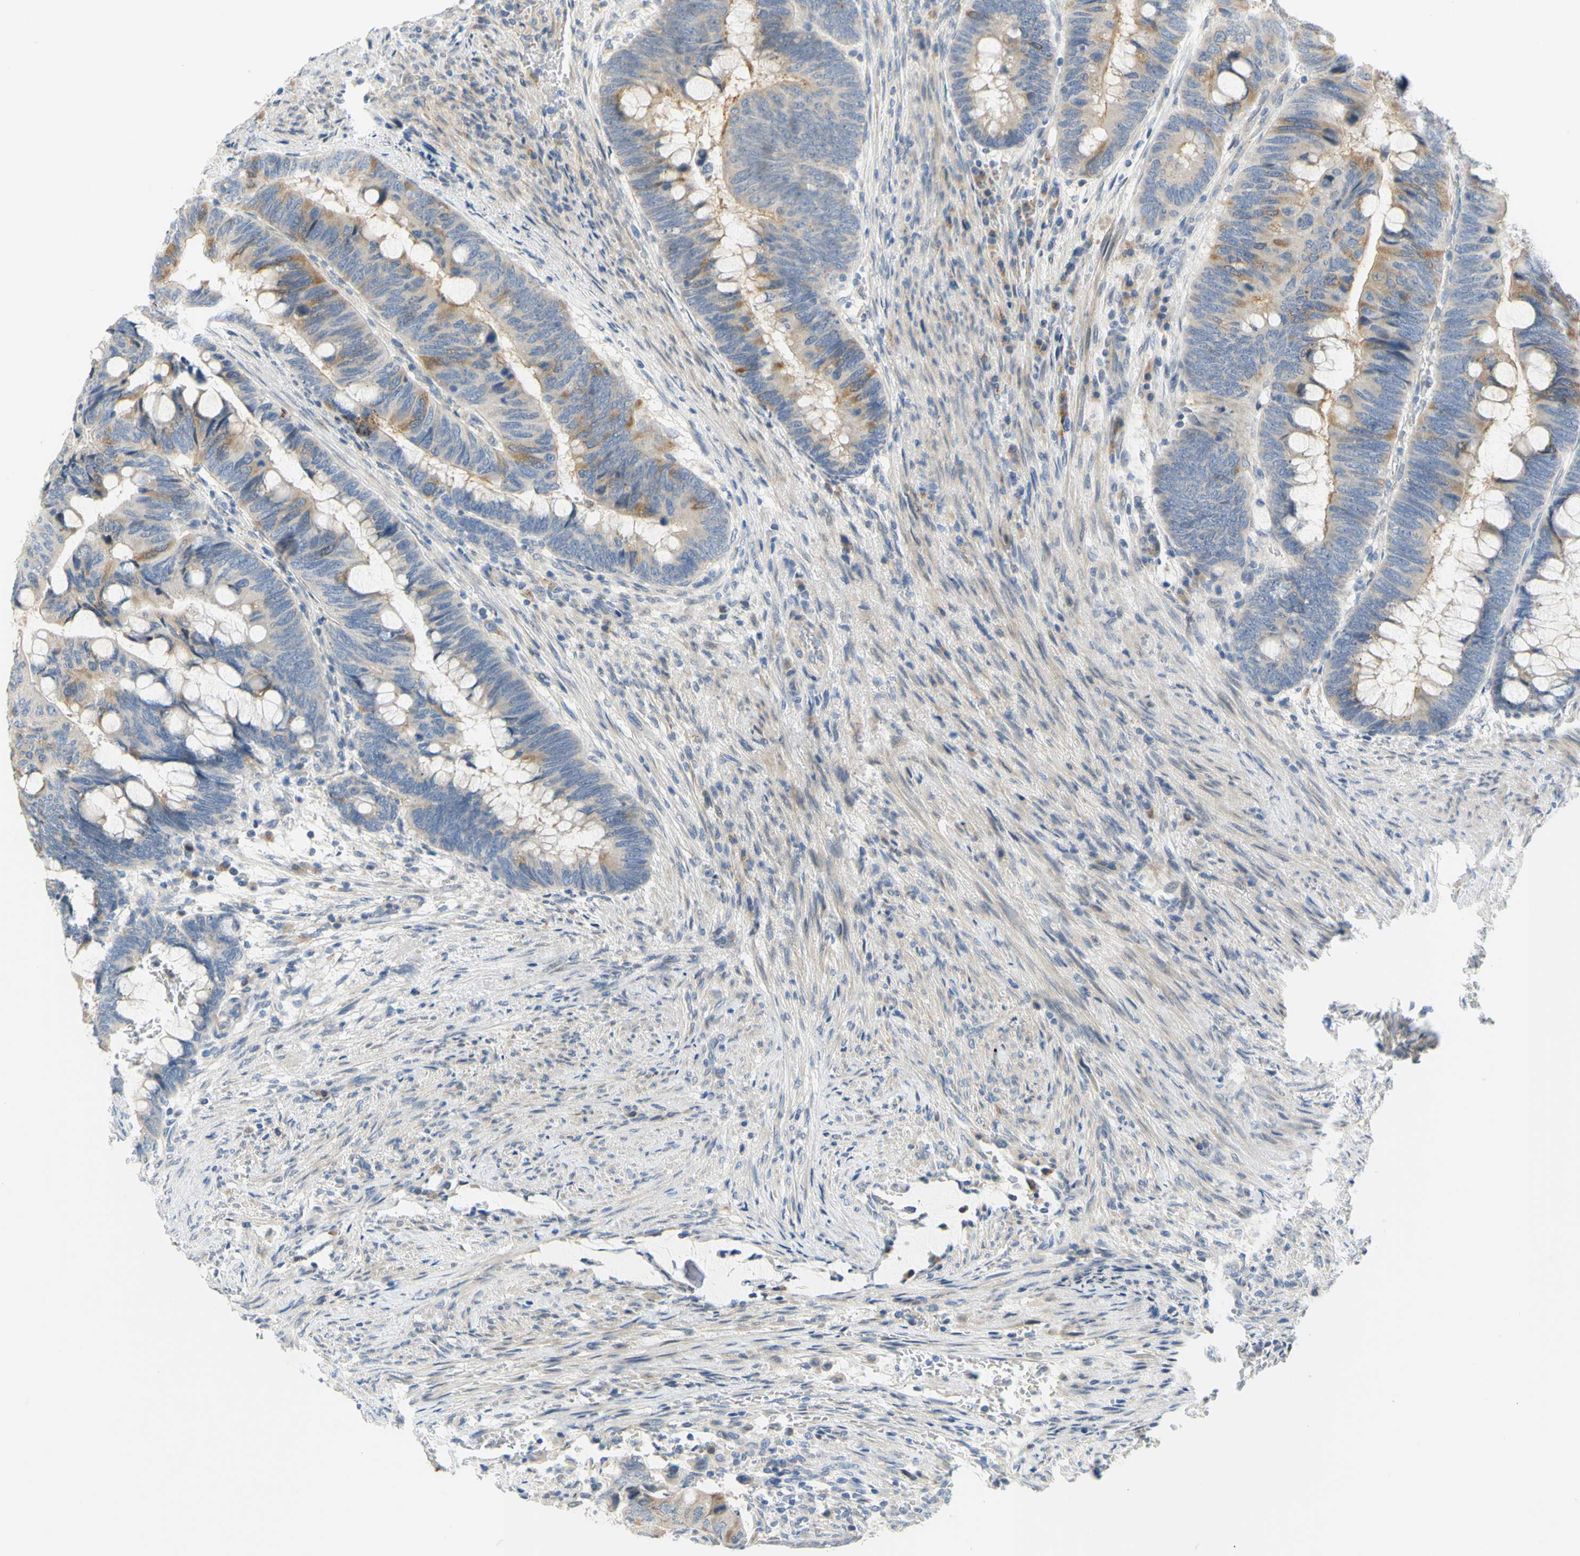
{"staining": {"intensity": "moderate", "quantity": "25%-75%", "location": "cytoplasmic/membranous"}, "tissue": "colorectal cancer", "cell_type": "Tumor cells", "image_type": "cancer", "snomed": [{"axis": "morphology", "description": "Normal tissue, NOS"}, {"axis": "morphology", "description": "Adenocarcinoma, NOS"}, {"axis": "topography", "description": "Rectum"}, {"axis": "topography", "description": "Peripheral nerve tissue"}], "caption": "Tumor cells demonstrate moderate cytoplasmic/membranous expression in approximately 25%-75% of cells in colorectal cancer (adenocarcinoma).", "gene": "CCNB2", "patient": {"sex": "male", "age": 92}}